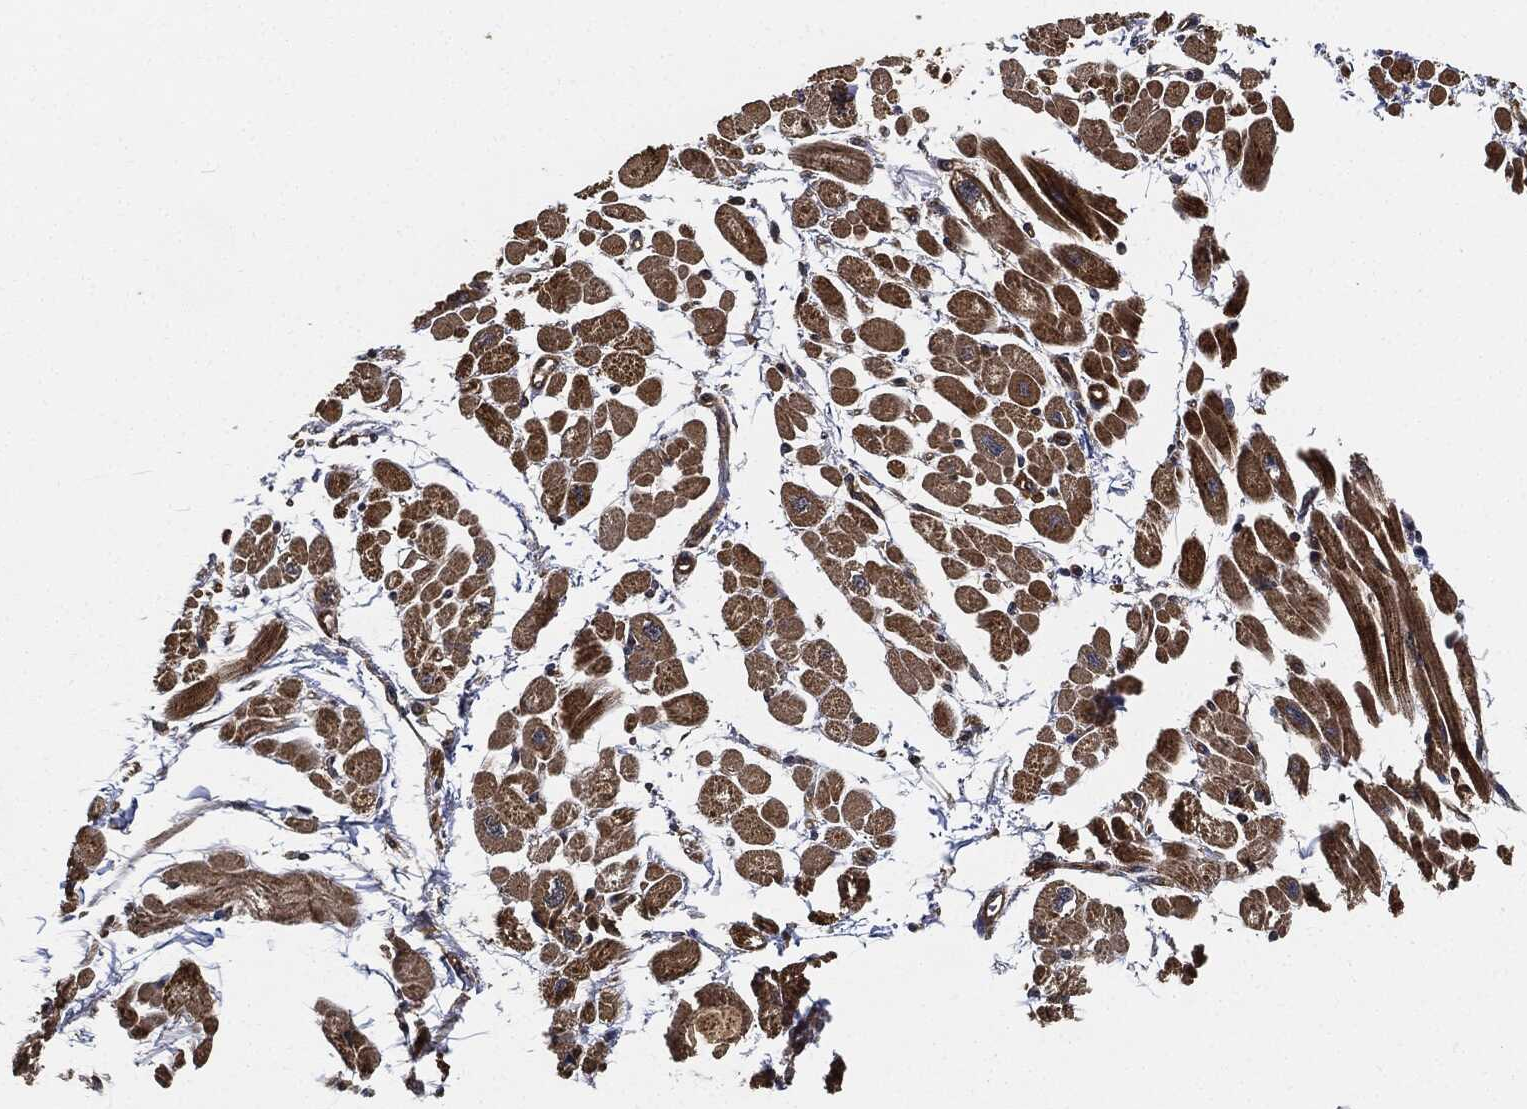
{"staining": {"intensity": "strong", "quantity": ">75%", "location": "cytoplasmic/membranous"}, "tissue": "heart muscle", "cell_type": "Cardiomyocytes", "image_type": "normal", "snomed": [{"axis": "morphology", "description": "Normal tissue, NOS"}, {"axis": "topography", "description": "Heart"}], "caption": "This photomicrograph exhibits IHC staining of unremarkable human heart muscle, with high strong cytoplasmic/membranous expression in approximately >75% of cardiomyocytes.", "gene": "CEP290", "patient": {"sex": "male", "age": 66}}